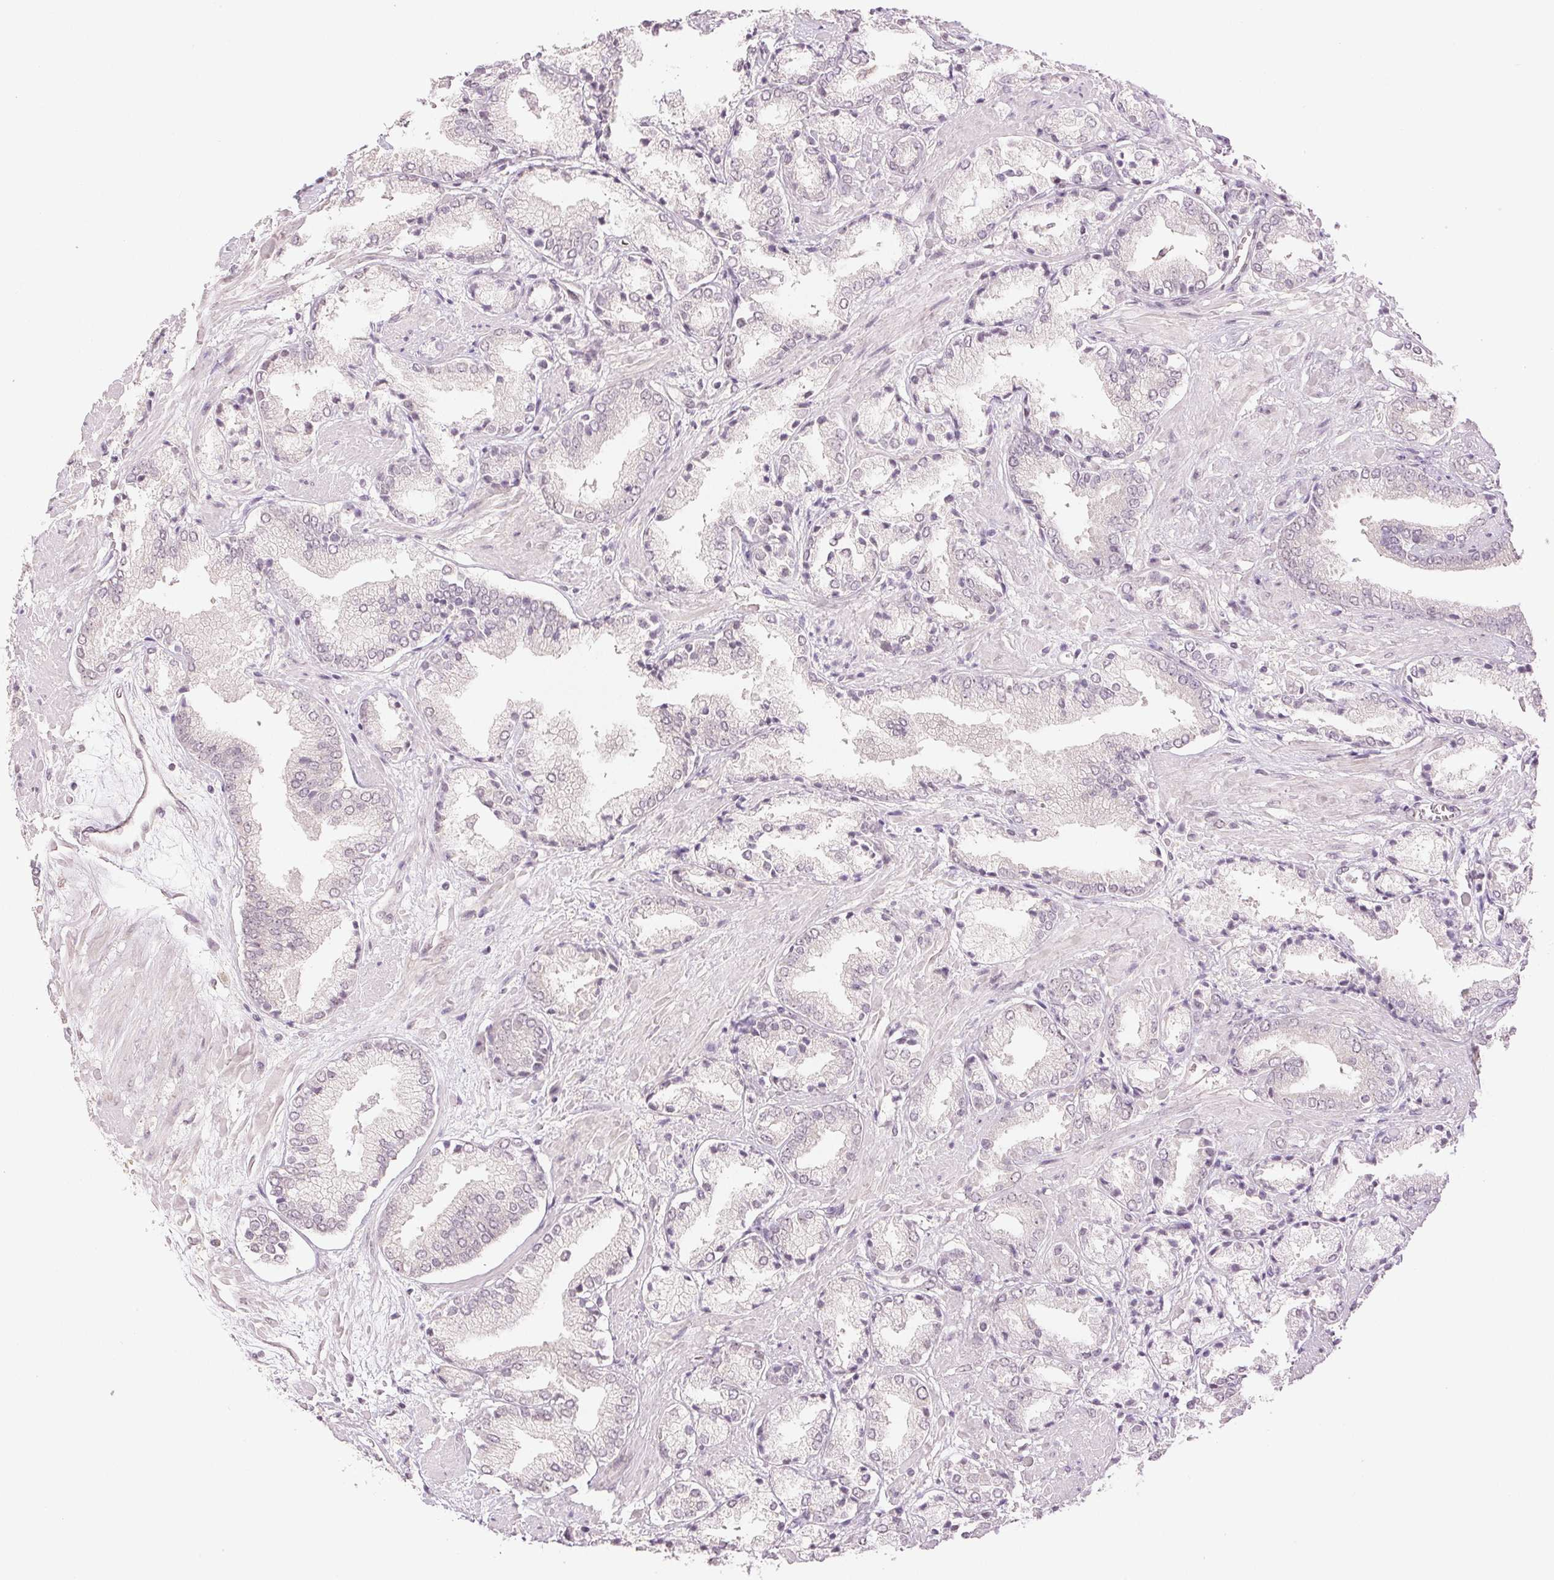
{"staining": {"intensity": "negative", "quantity": "none", "location": "none"}, "tissue": "prostate cancer", "cell_type": "Tumor cells", "image_type": "cancer", "snomed": [{"axis": "morphology", "description": "Adenocarcinoma, High grade"}, {"axis": "topography", "description": "Prostate"}], "caption": "Micrograph shows no protein expression in tumor cells of prostate high-grade adenocarcinoma tissue.", "gene": "PLCB1", "patient": {"sex": "male", "age": 56}}